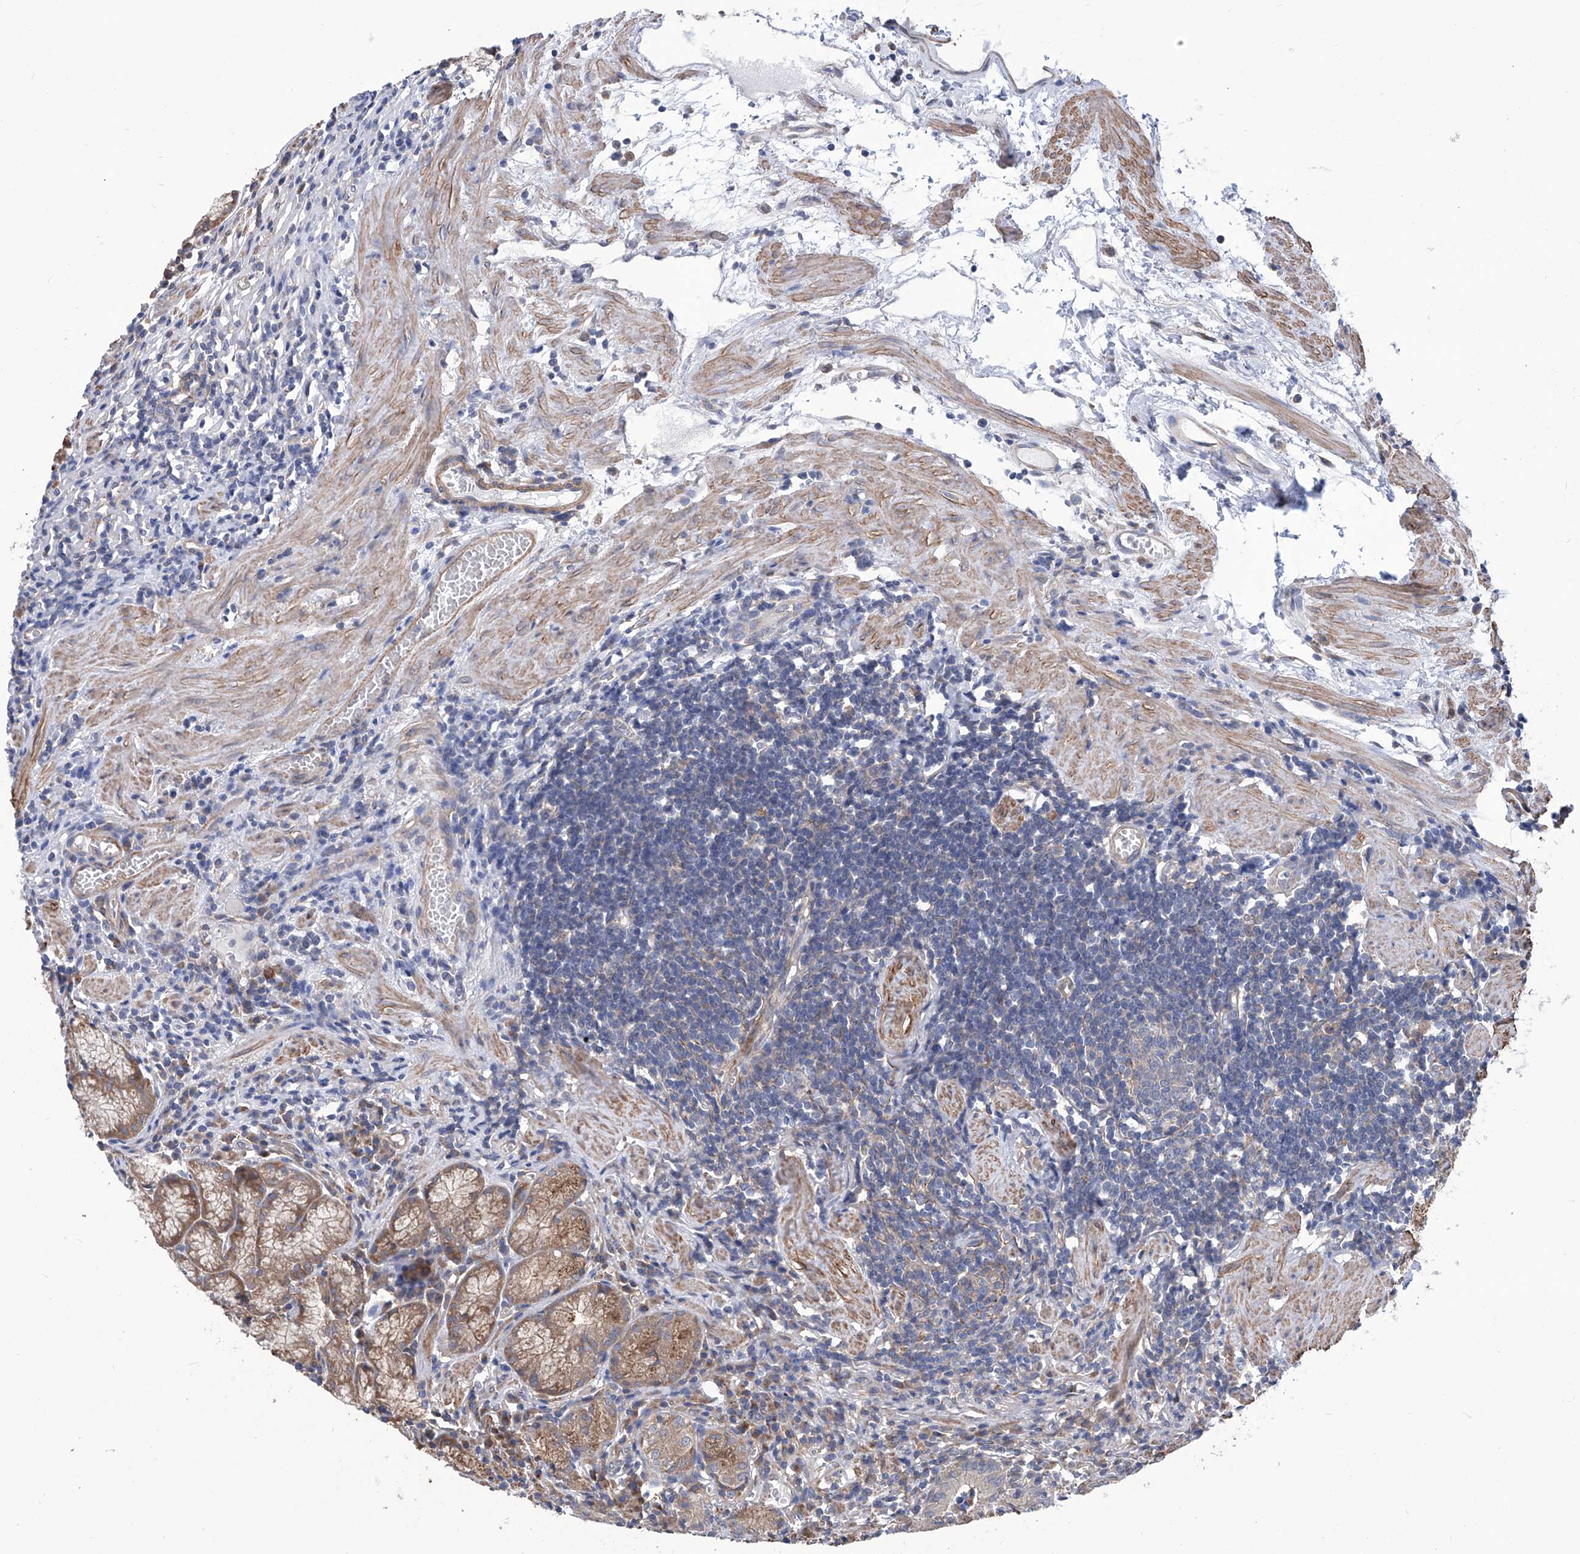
{"staining": {"intensity": "moderate", "quantity": "<25%", "location": "cytoplasmic/membranous"}, "tissue": "stomach", "cell_type": "Glandular cells", "image_type": "normal", "snomed": [{"axis": "morphology", "description": "Normal tissue, NOS"}, {"axis": "topography", "description": "Stomach"}], "caption": "Immunohistochemical staining of benign stomach reveals moderate cytoplasmic/membranous protein staining in approximately <25% of glandular cells.", "gene": "SMS", "patient": {"sex": "male", "age": 55}}